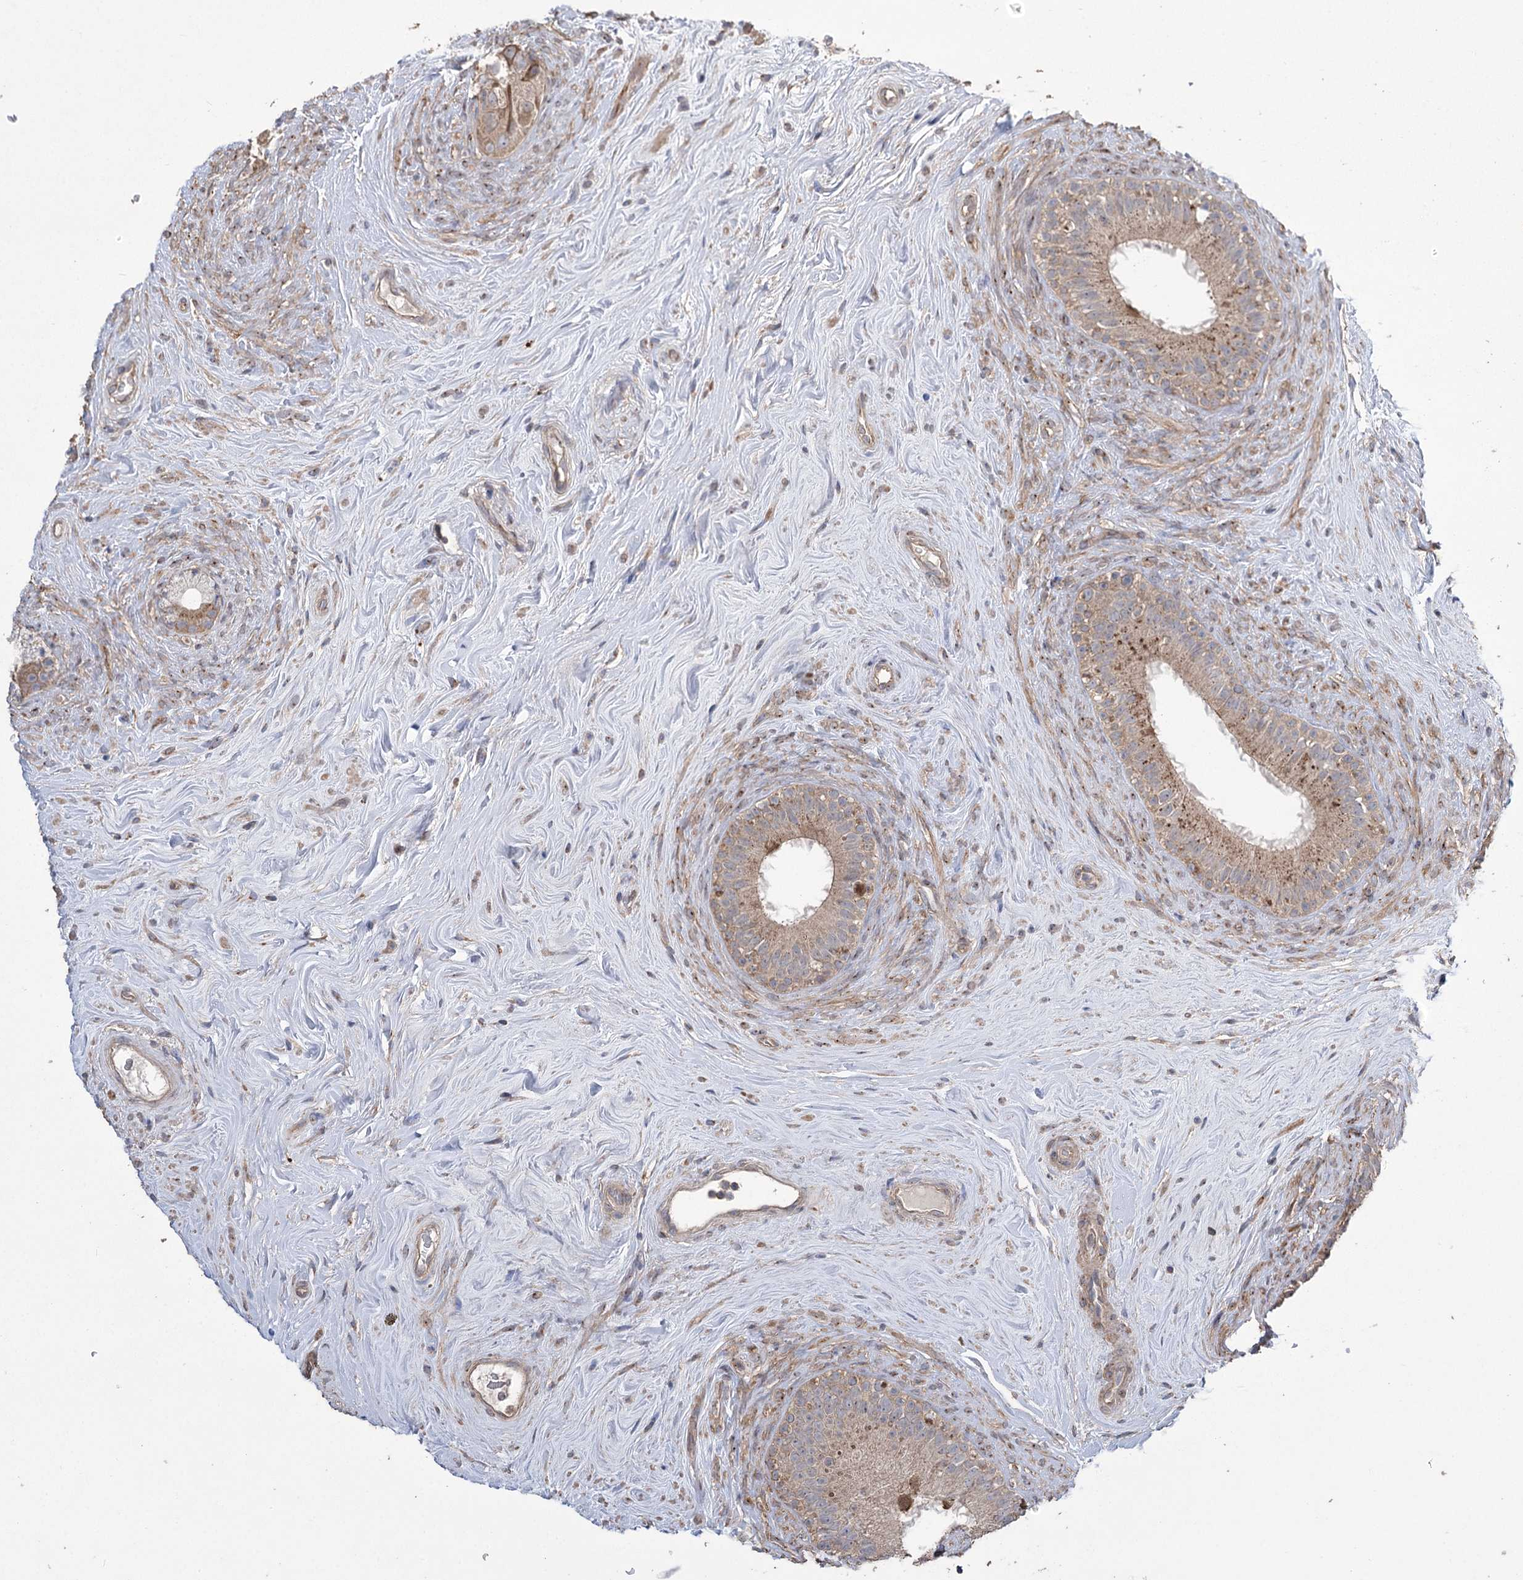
{"staining": {"intensity": "moderate", "quantity": ">75%", "location": "cytoplasmic/membranous"}, "tissue": "epididymis", "cell_type": "Glandular cells", "image_type": "normal", "snomed": [{"axis": "morphology", "description": "Normal tissue, NOS"}, {"axis": "topography", "description": "Epididymis"}], "caption": "Glandular cells show medium levels of moderate cytoplasmic/membranous staining in about >75% of cells in benign human epididymis. The staining is performed using DAB brown chromogen to label protein expression. The nuclei are counter-stained blue using hematoxylin.", "gene": "PRSS53", "patient": {"sex": "male", "age": 84}}